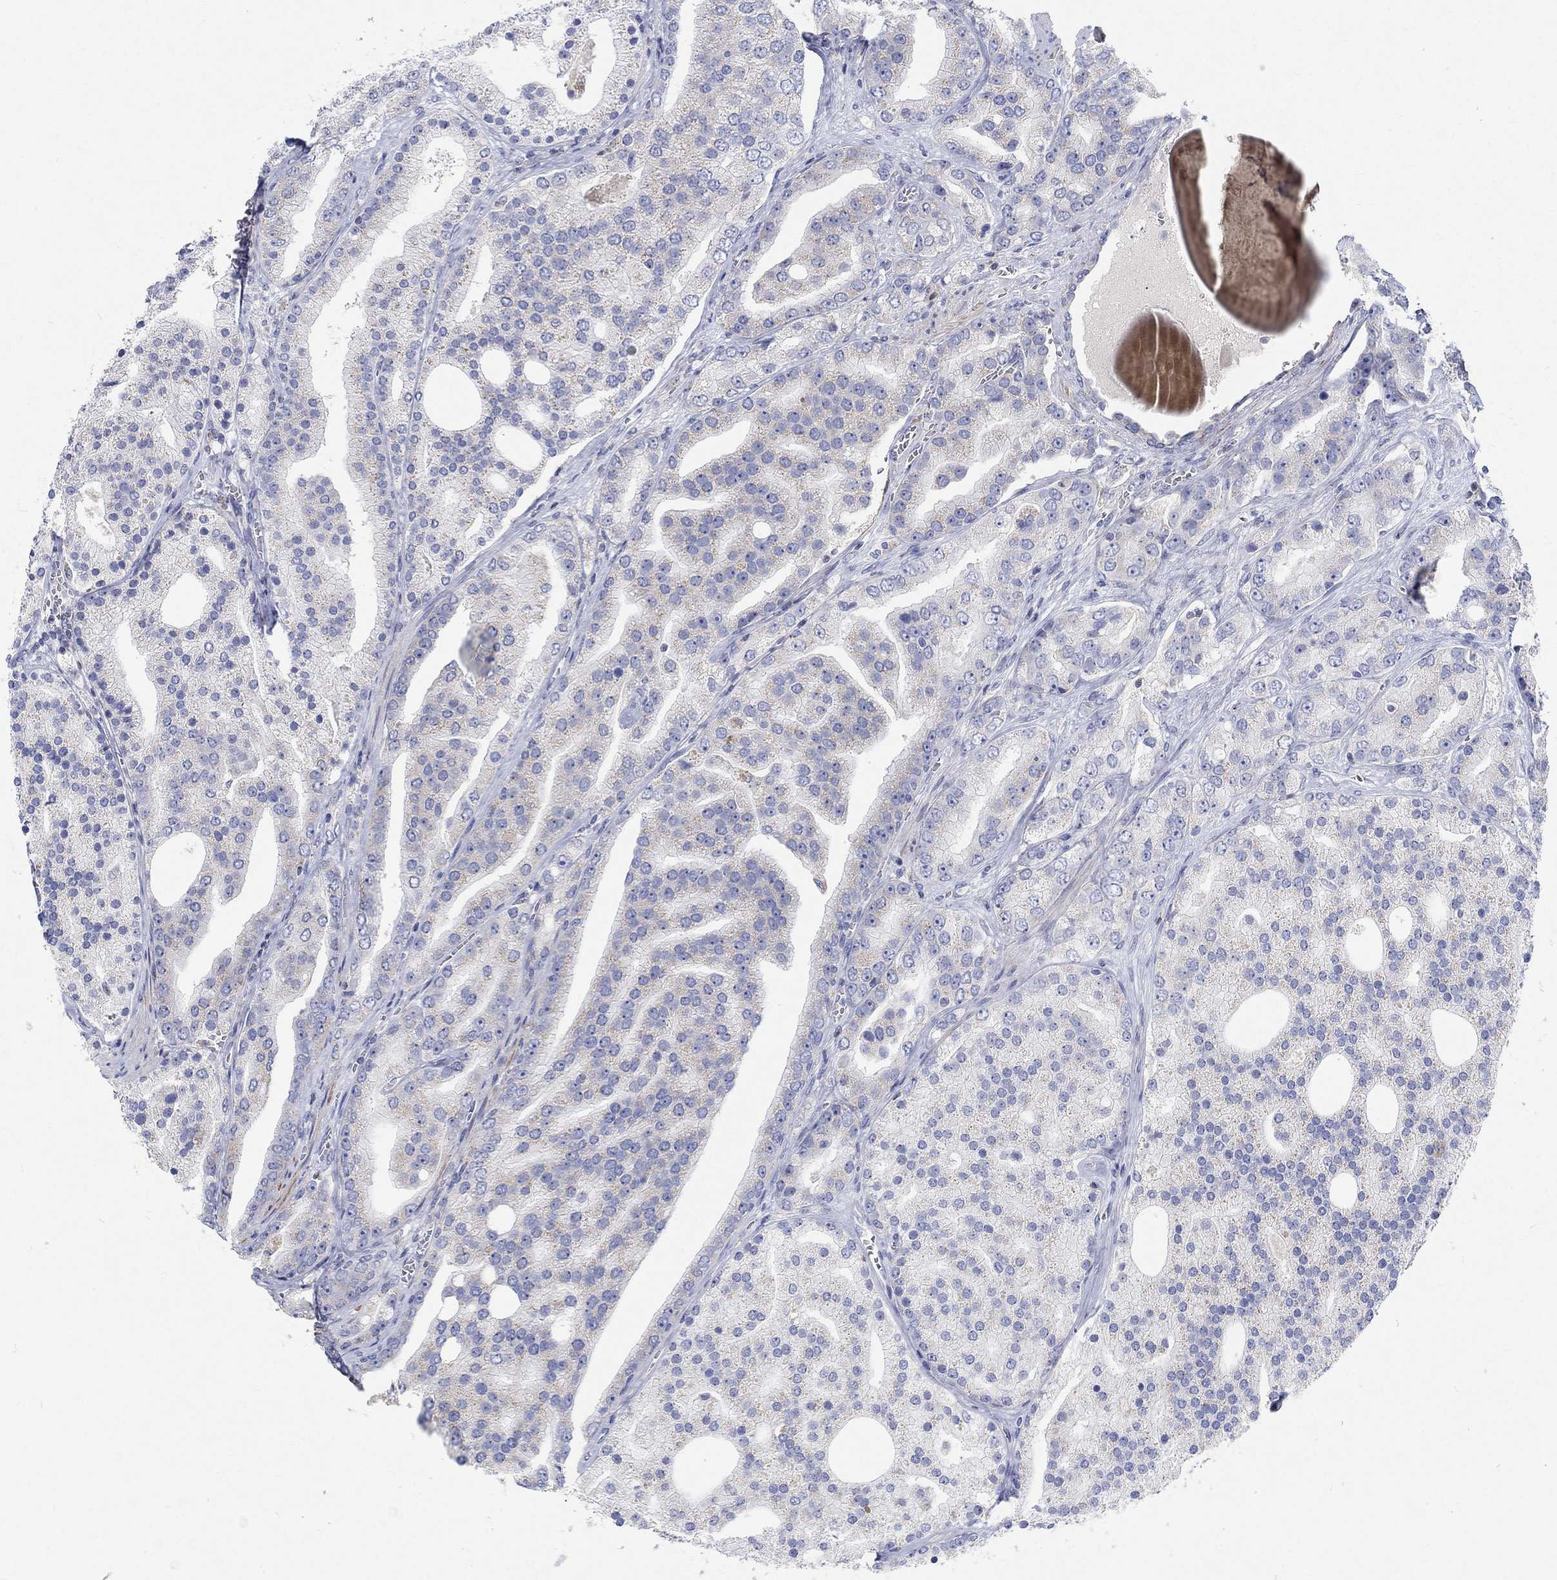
{"staining": {"intensity": "negative", "quantity": "none", "location": "none"}, "tissue": "prostate cancer", "cell_type": "Tumor cells", "image_type": "cancer", "snomed": [{"axis": "morphology", "description": "Adenocarcinoma, NOS"}, {"axis": "topography", "description": "Prostate"}], "caption": "Image shows no protein positivity in tumor cells of prostate cancer (adenocarcinoma) tissue. (Stains: DAB (3,3'-diaminobenzidine) immunohistochemistry with hematoxylin counter stain, Microscopy: brightfield microscopy at high magnification).", "gene": "NAV3", "patient": {"sex": "male", "age": 69}}